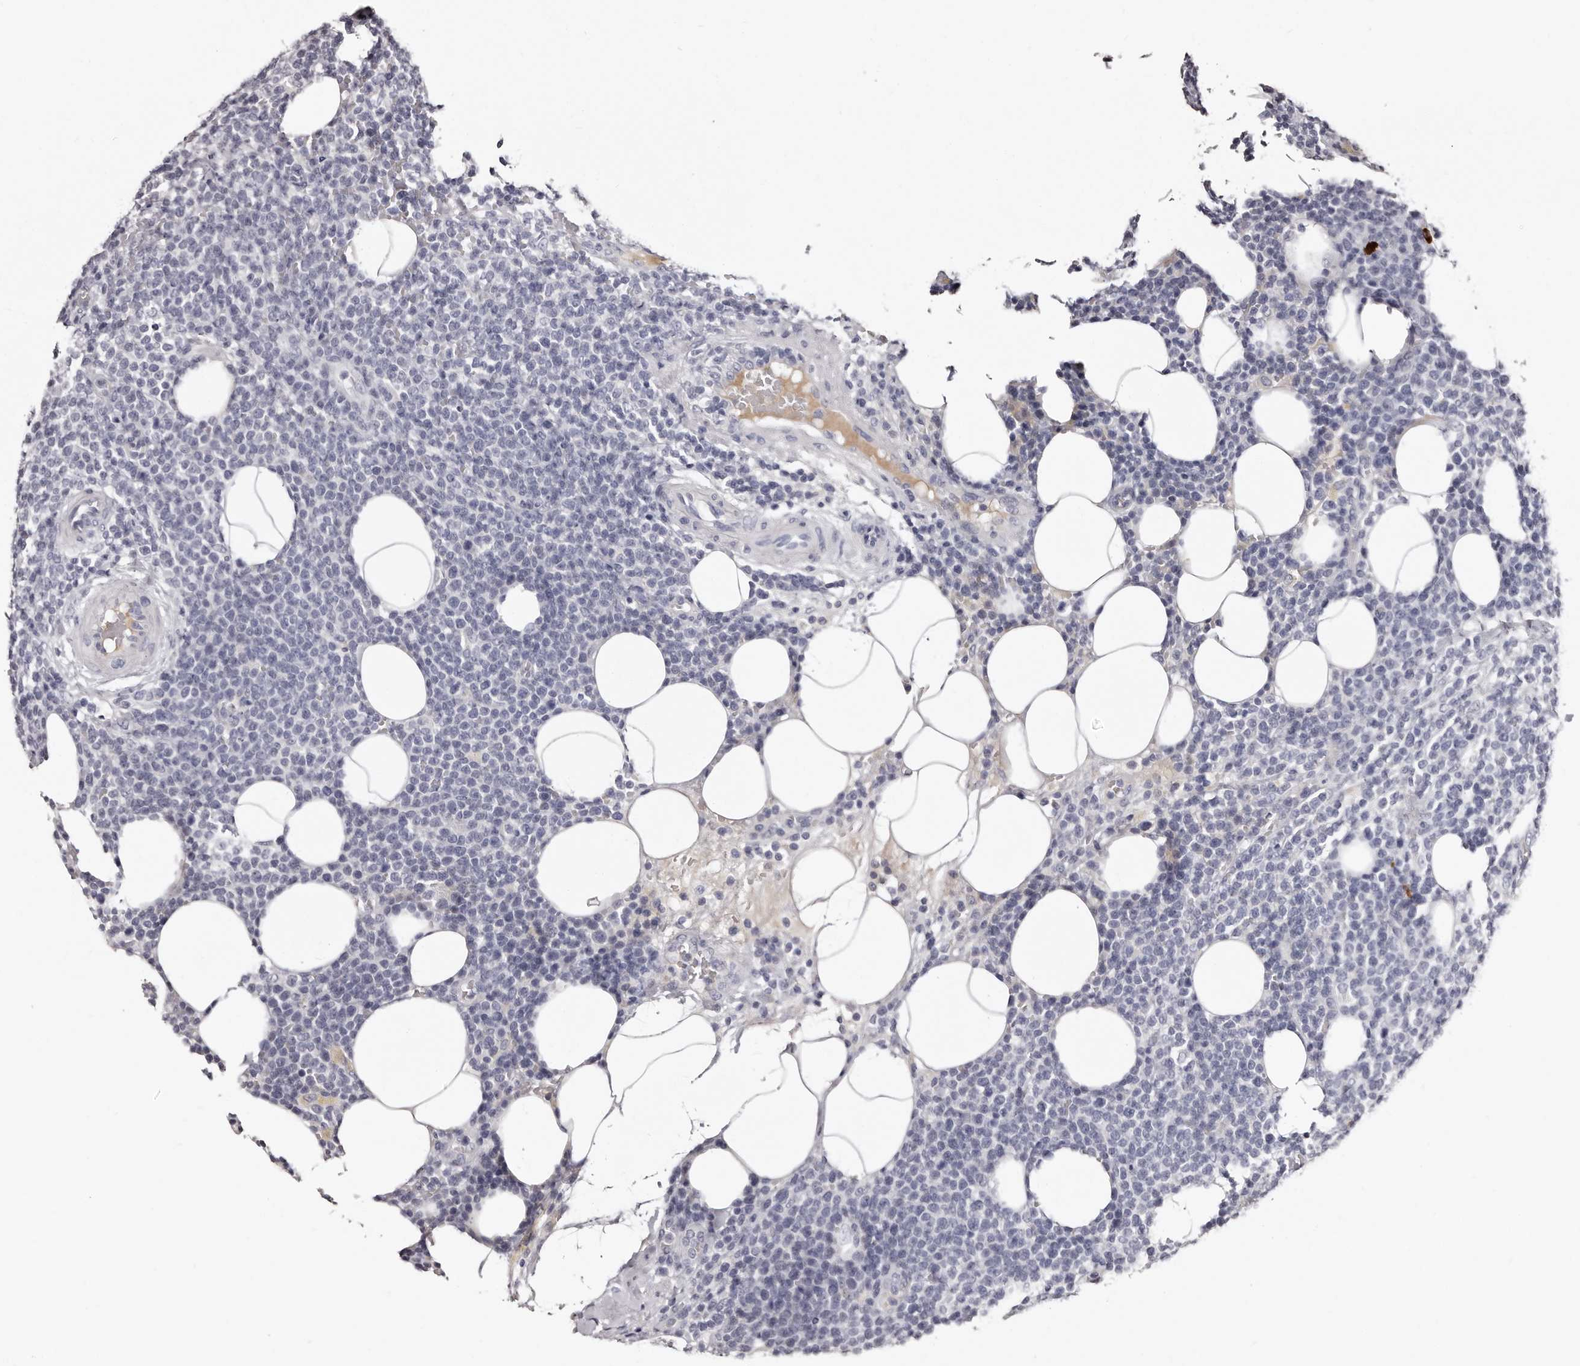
{"staining": {"intensity": "negative", "quantity": "none", "location": "none"}, "tissue": "lymphoma", "cell_type": "Tumor cells", "image_type": "cancer", "snomed": [{"axis": "morphology", "description": "Malignant lymphoma, non-Hodgkin's type, High grade"}, {"axis": "topography", "description": "Lymph node"}], "caption": "A micrograph of high-grade malignant lymphoma, non-Hodgkin's type stained for a protein reveals no brown staining in tumor cells. (Immunohistochemistry, brightfield microscopy, high magnification).", "gene": "TBC1D22B", "patient": {"sex": "male", "age": 61}}